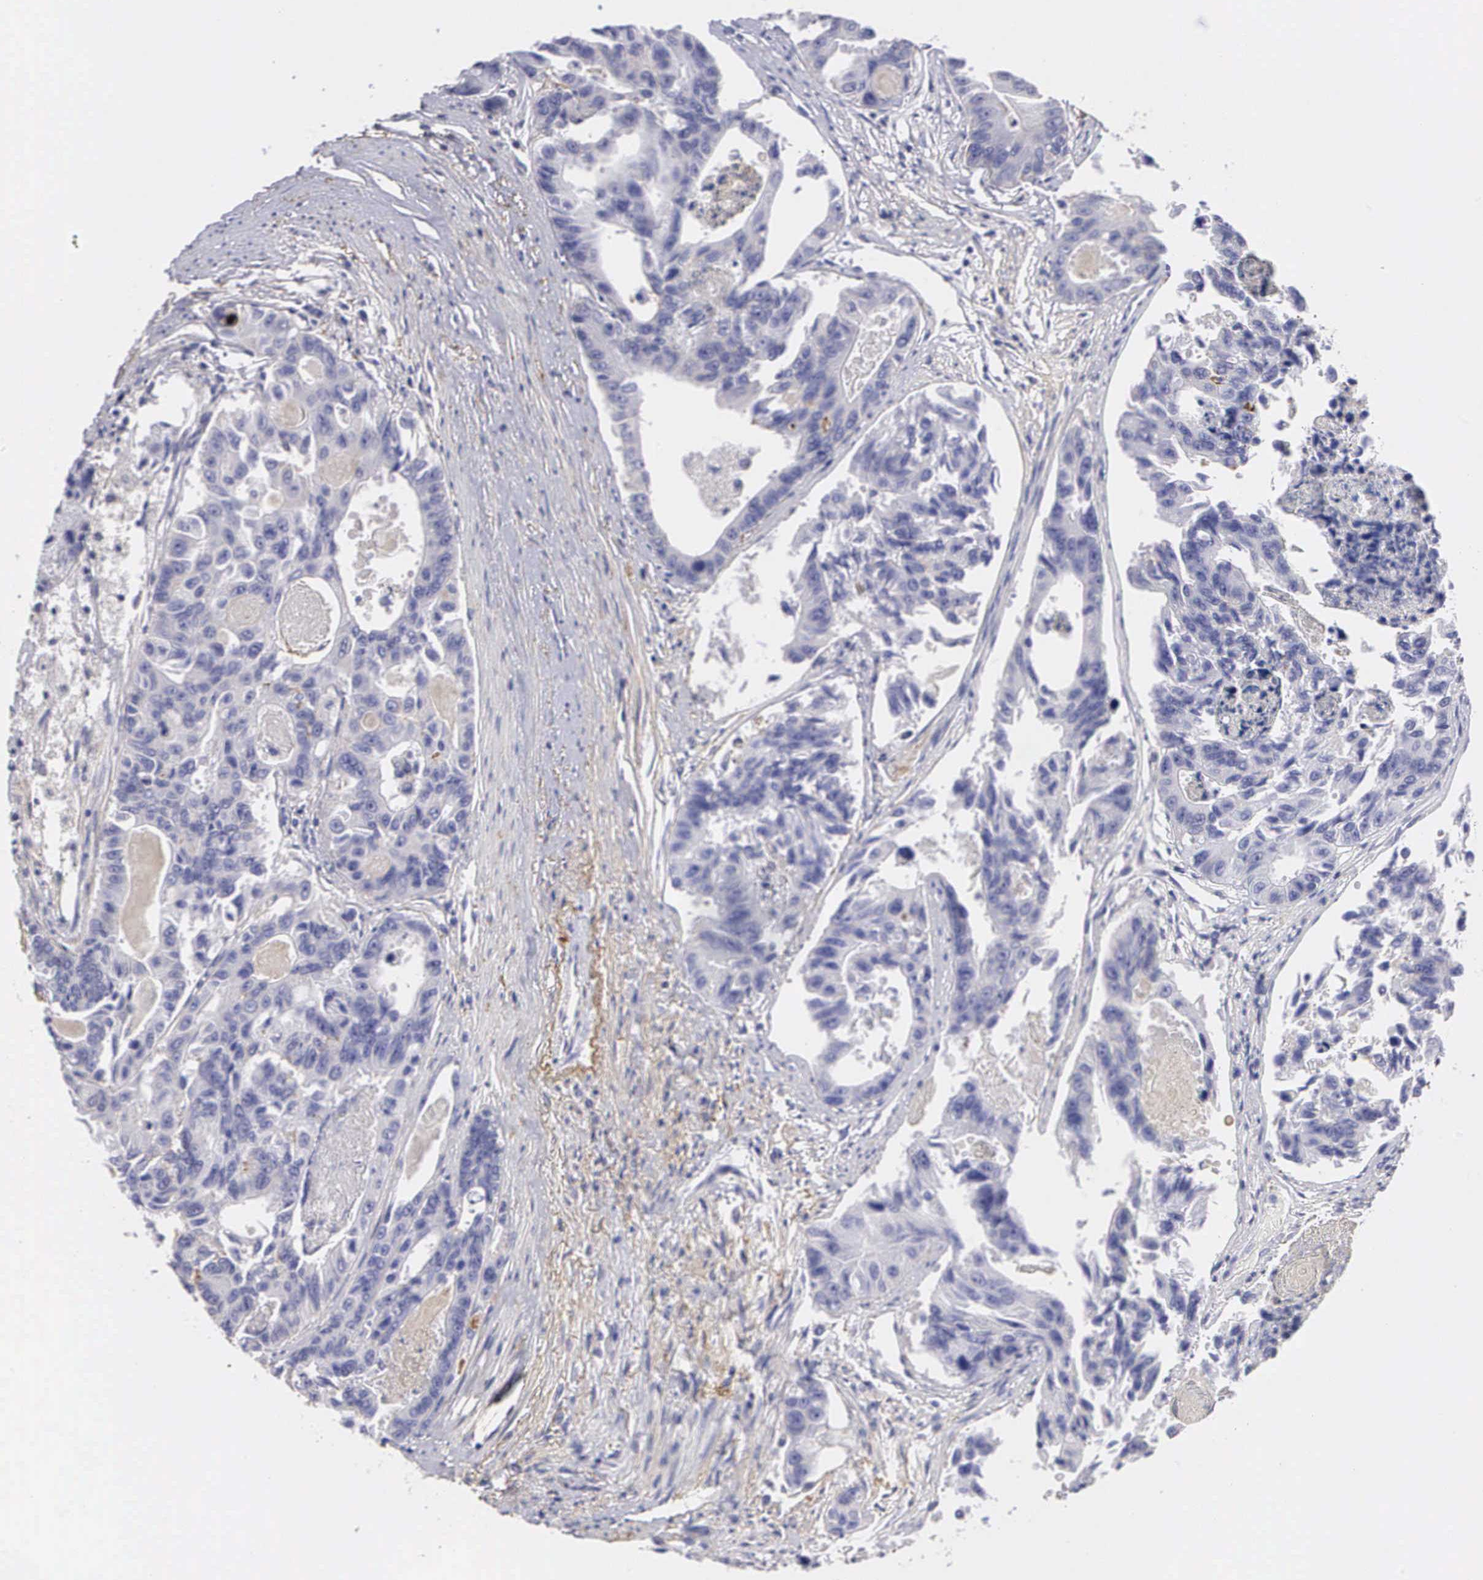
{"staining": {"intensity": "negative", "quantity": "none", "location": "none"}, "tissue": "colorectal cancer", "cell_type": "Tumor cells", "image_type": "cancer", "snomed": [{"axis": "morphology", "description": "Adenocarcinoma, NOS"}, {"axis": "topography", "description": "Colon"}], "caption": "Photomicrograph shows no protein staining in tumor cells of adenocarcinoma (colorectal) tissue.", "gene": "CLU", "patient": {"sex": "female", "age": 86}}